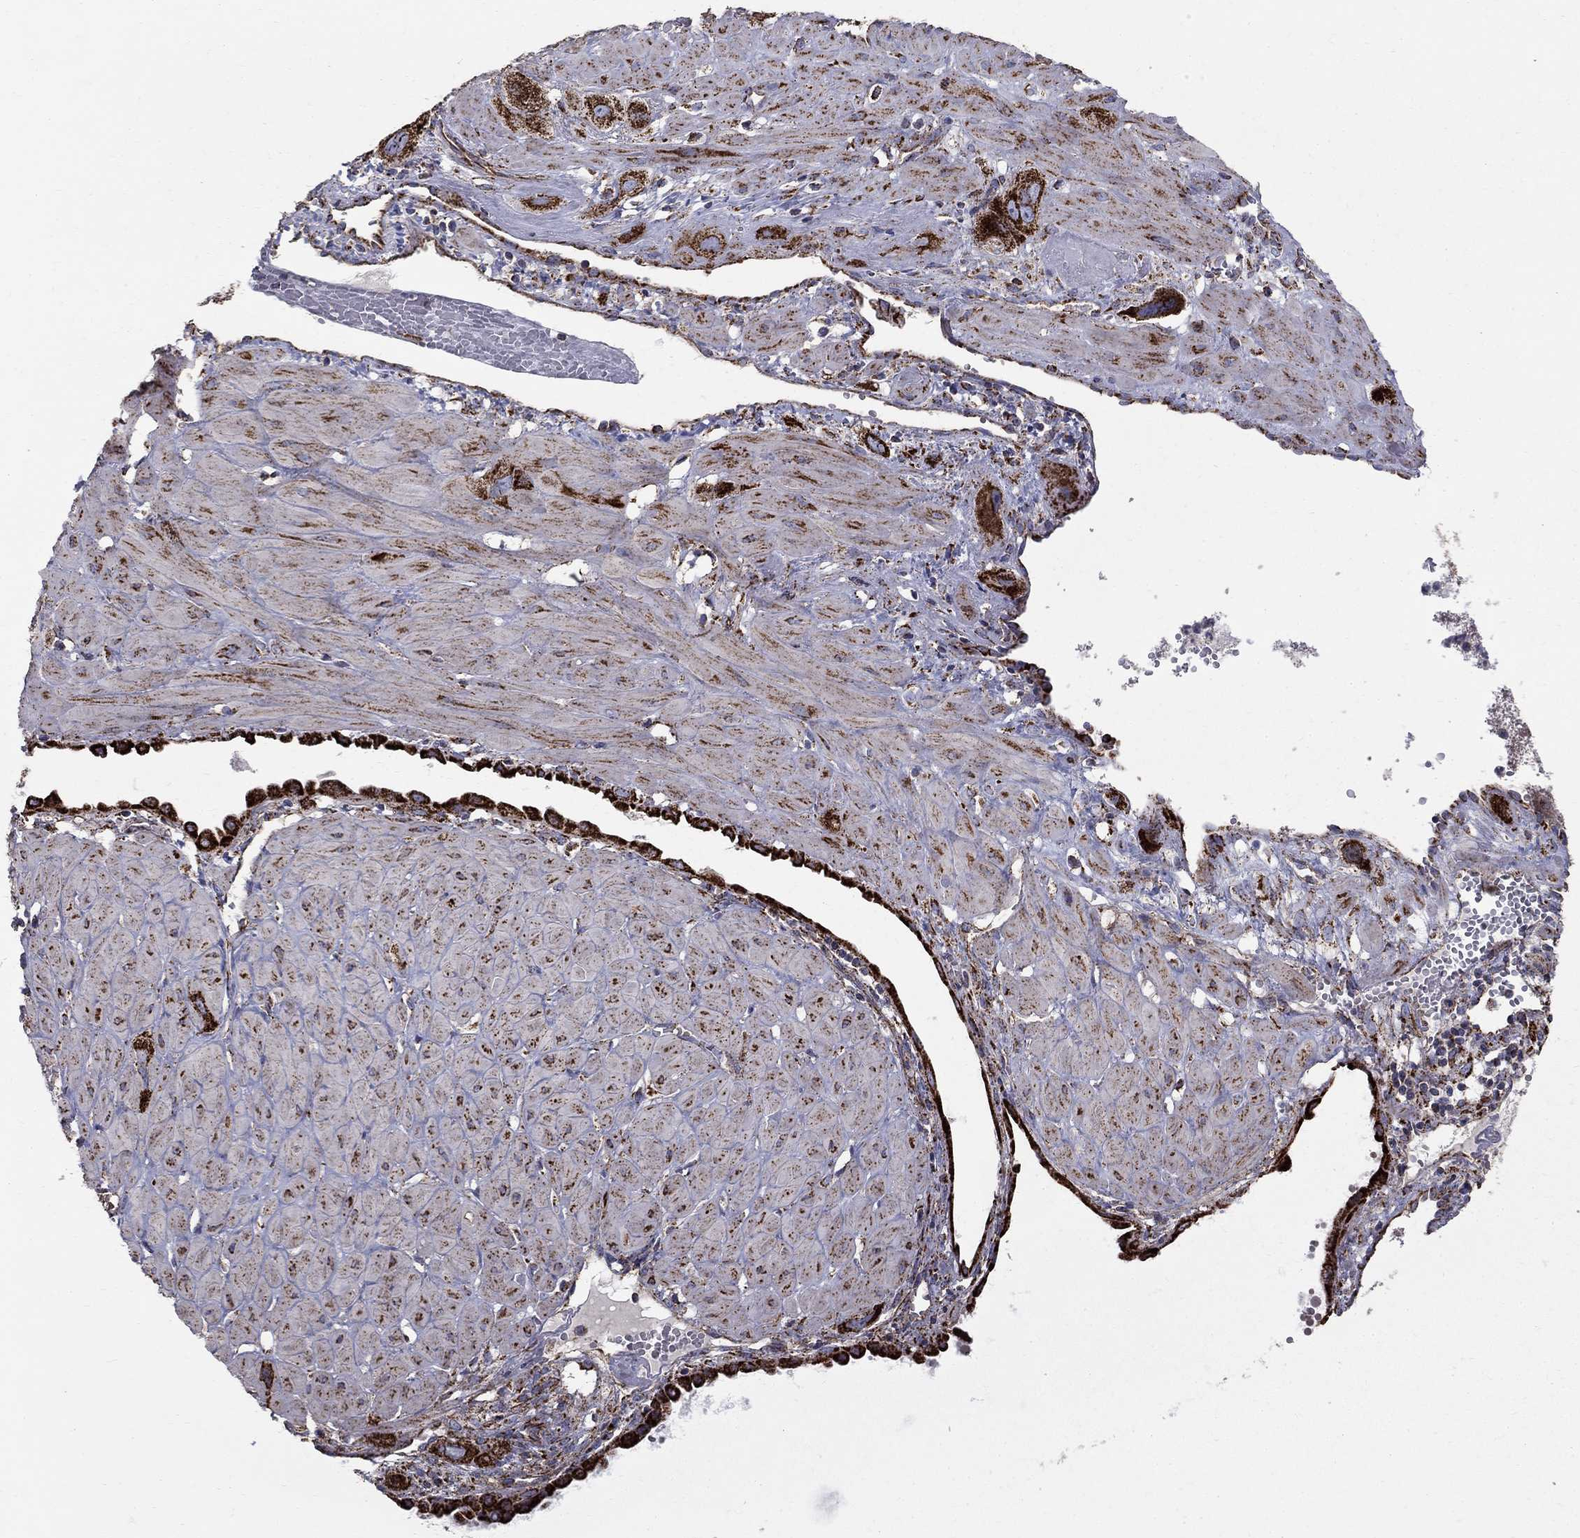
{"staining": {"intensity": "strong", "quantity": ">75%", "location": "cytoplasmic/membranous"}, "tissue": "cervical cancer", "cell_type": "Tumor cells", "image_type": "cancer", "snomed": [{"axis": "morphology", "description": "Squamous cell carcinoma, NOS"}, {"axis": "topography", "description": "Cervix"}], "caption": "This is an image of IHC staining of cervical squamous cell carcinoma, which shows strong expression in the cytoplasmic/membranous of tumor cells.", "gene": "GCSH", "patient": {"sex": "female", "age": 34}}